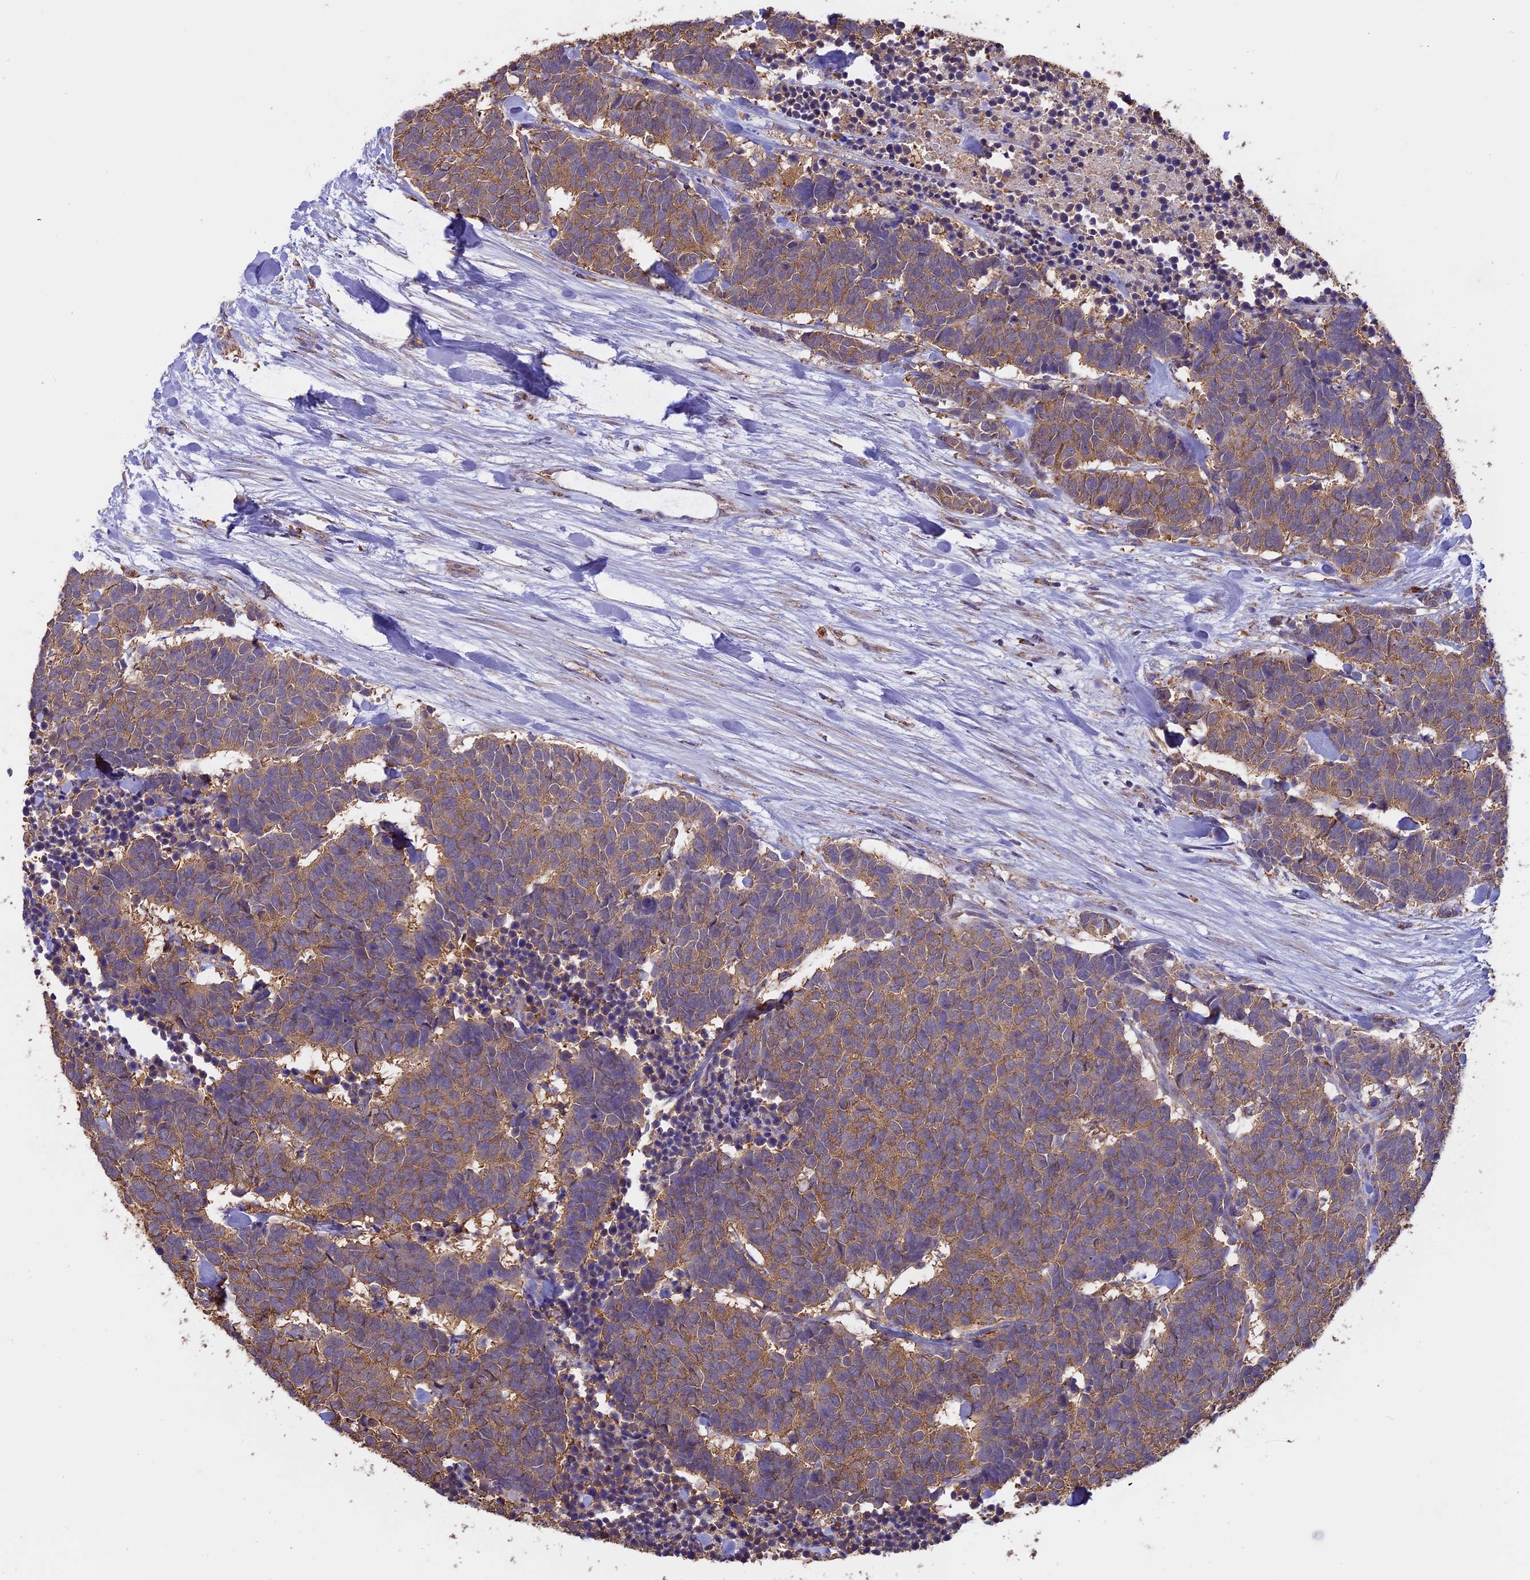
{"staining": {"intensity": "moderate", "quantity": ">75%", "location": "cytoplasmic/membranous"}, "tissue": "carcinoid", "cell_type": "Tumor cells", "image_type": "cancer", "snomed": [{"axis": "morphology", "description": "Carcinoma, NOS"}, {"axis": "morphology", "description": "Carcinoid, malignant, NOS"}, {"axis": "topography", "description": "Urinary bladder"}], "caption": "Immunohistochemical staining of carcinoid shows medium levels of moderate cytoplasmic/membranous protein positivity in approximately >75% of tumor cells. Ihc stains the protein of interest in brown and the nuclei are stained blue.", "gene": "ARHGAP19", "patient": {"sex": "male", "age": 57}}